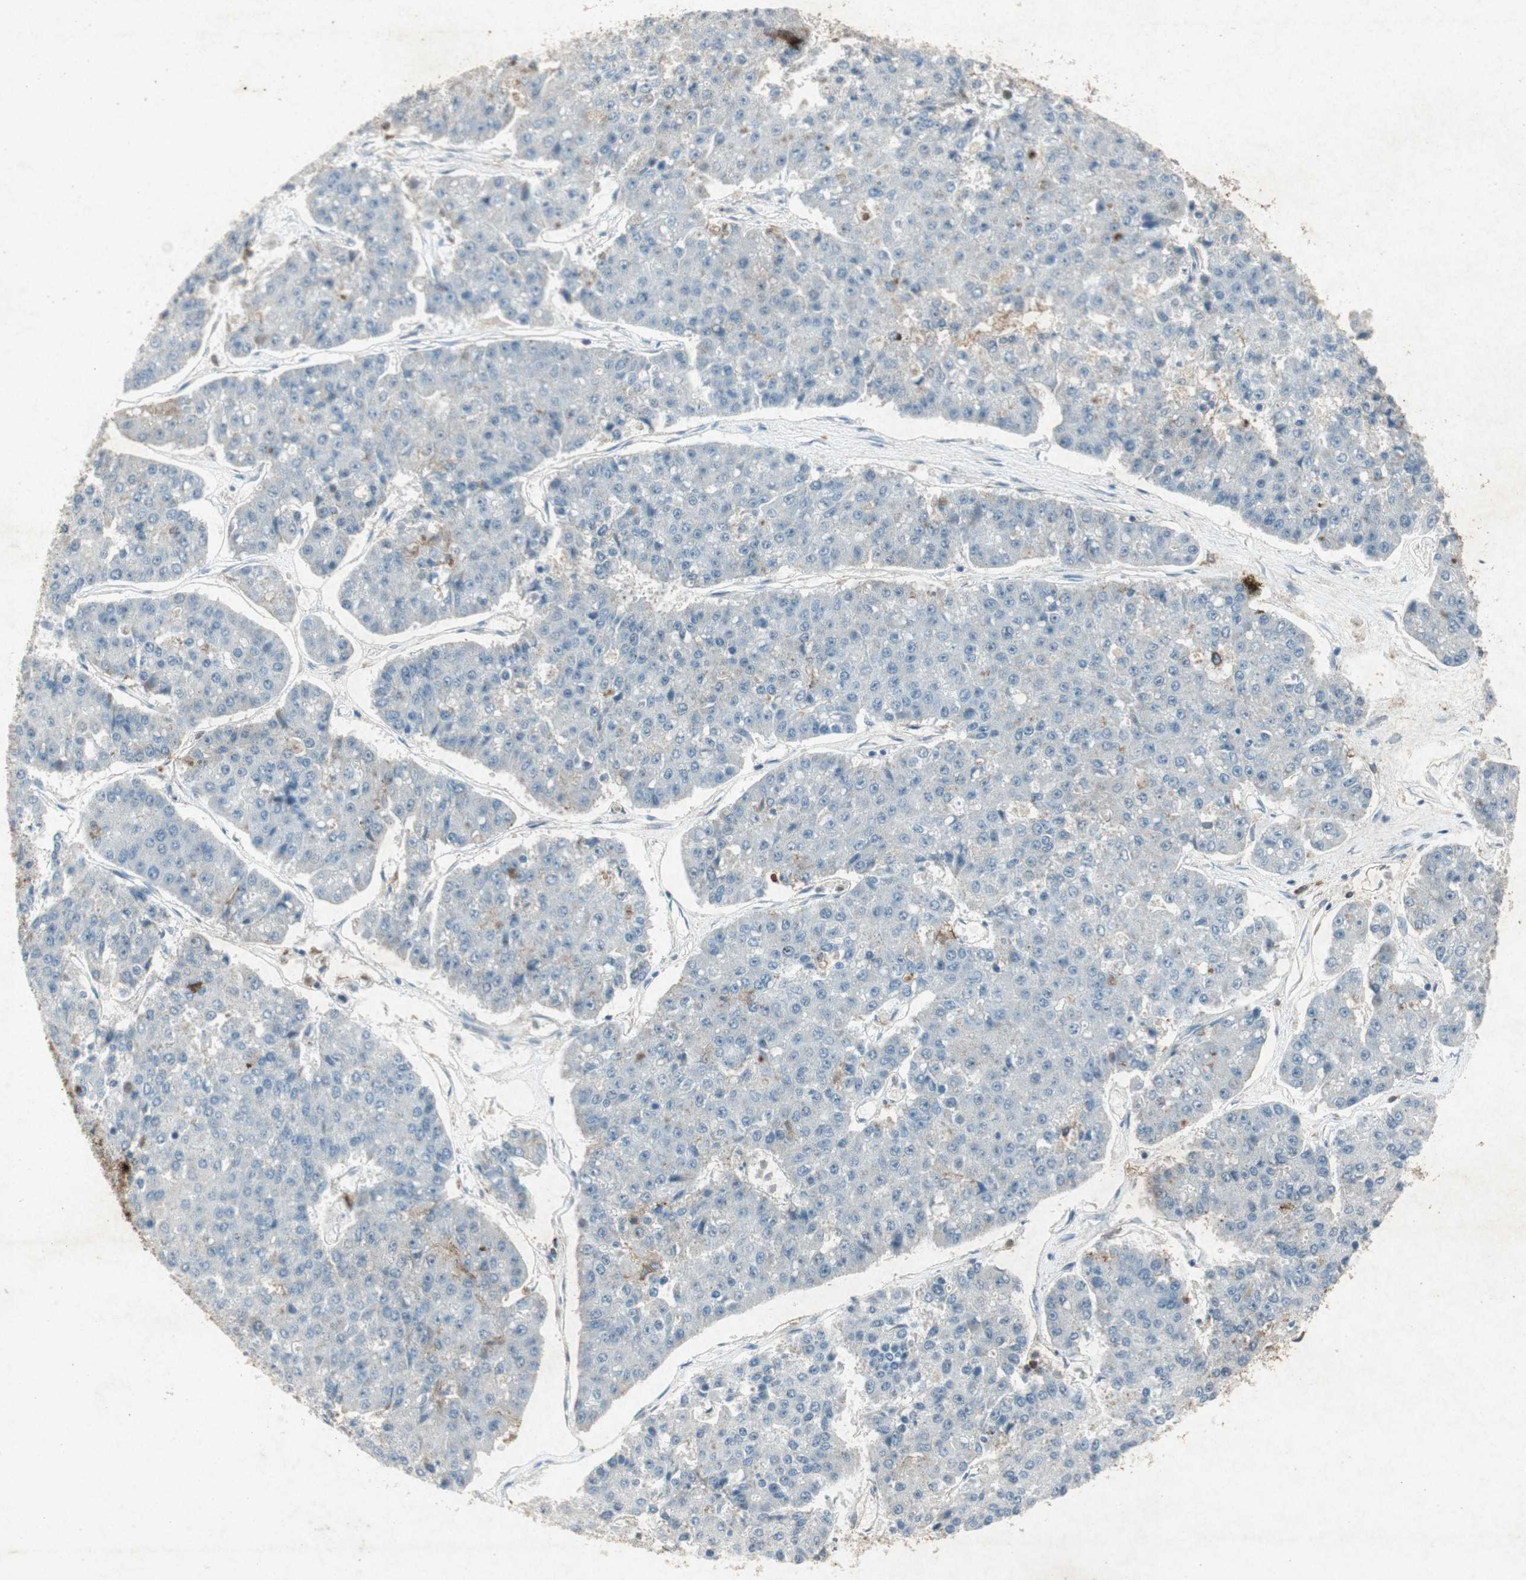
{"staining": {"intensity": "negative", "quantity": "none", "location": "none"}, "tissue": "pancreatic cancer", "cell_type": "Tumor cells", "image_type": "cancer", "snomed": [{"axis": "morphology", "description": "Adenocarcinoma, NOS"}, {"axis": "topography", "description": "Pancreas"}], "caption": "There is no significant positivity in tumor cells of pancreatic adenocarcinoma.", "gene": "TYROBP", "patient": {"sex": "male", "age": 50}}